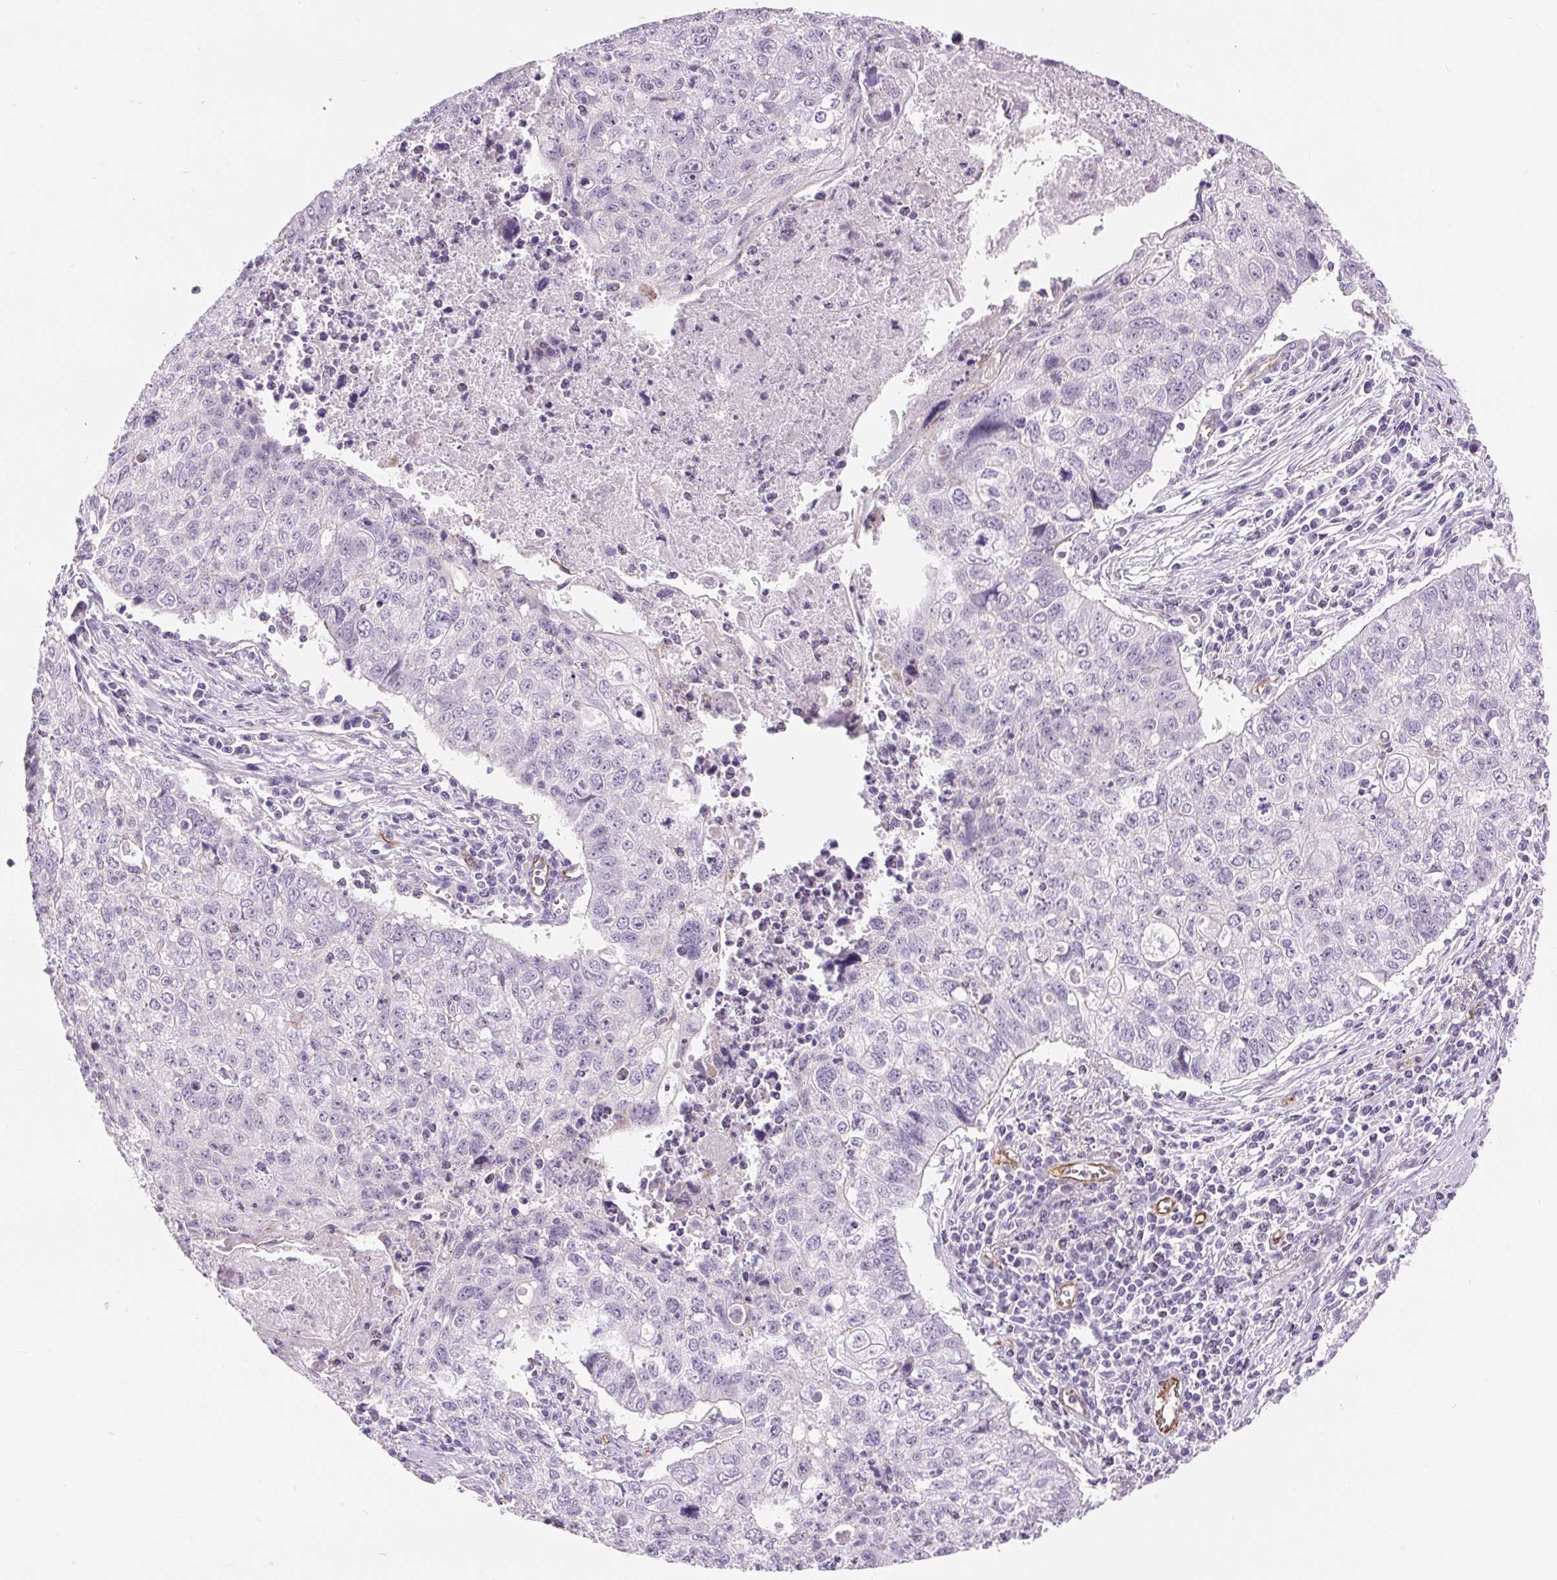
{"staining": {"intensity": "negative", "quantity": "none", "location": "none"}, "tissue": "lung cancer", "cell_type": "Tumor cells", "image_type": "cancer", "snomed": [{"axis": "morphology", "description": "Normal morphology"}, {"axis": "morphology", "description": "Aneuploidy"}, {"axis": "morphology", "description": "Squamous cell carcinoma, NOS"}, {"axis": "topography", "description": "Lymph node"}, {"axis": "topography", "description": "Lung"}], "caption": "Tumor cells show no significant positivity in lung cancer (aneuploidy).", "gene": "DIXDC1", "patient": {"sex": "female", "age": 76}}